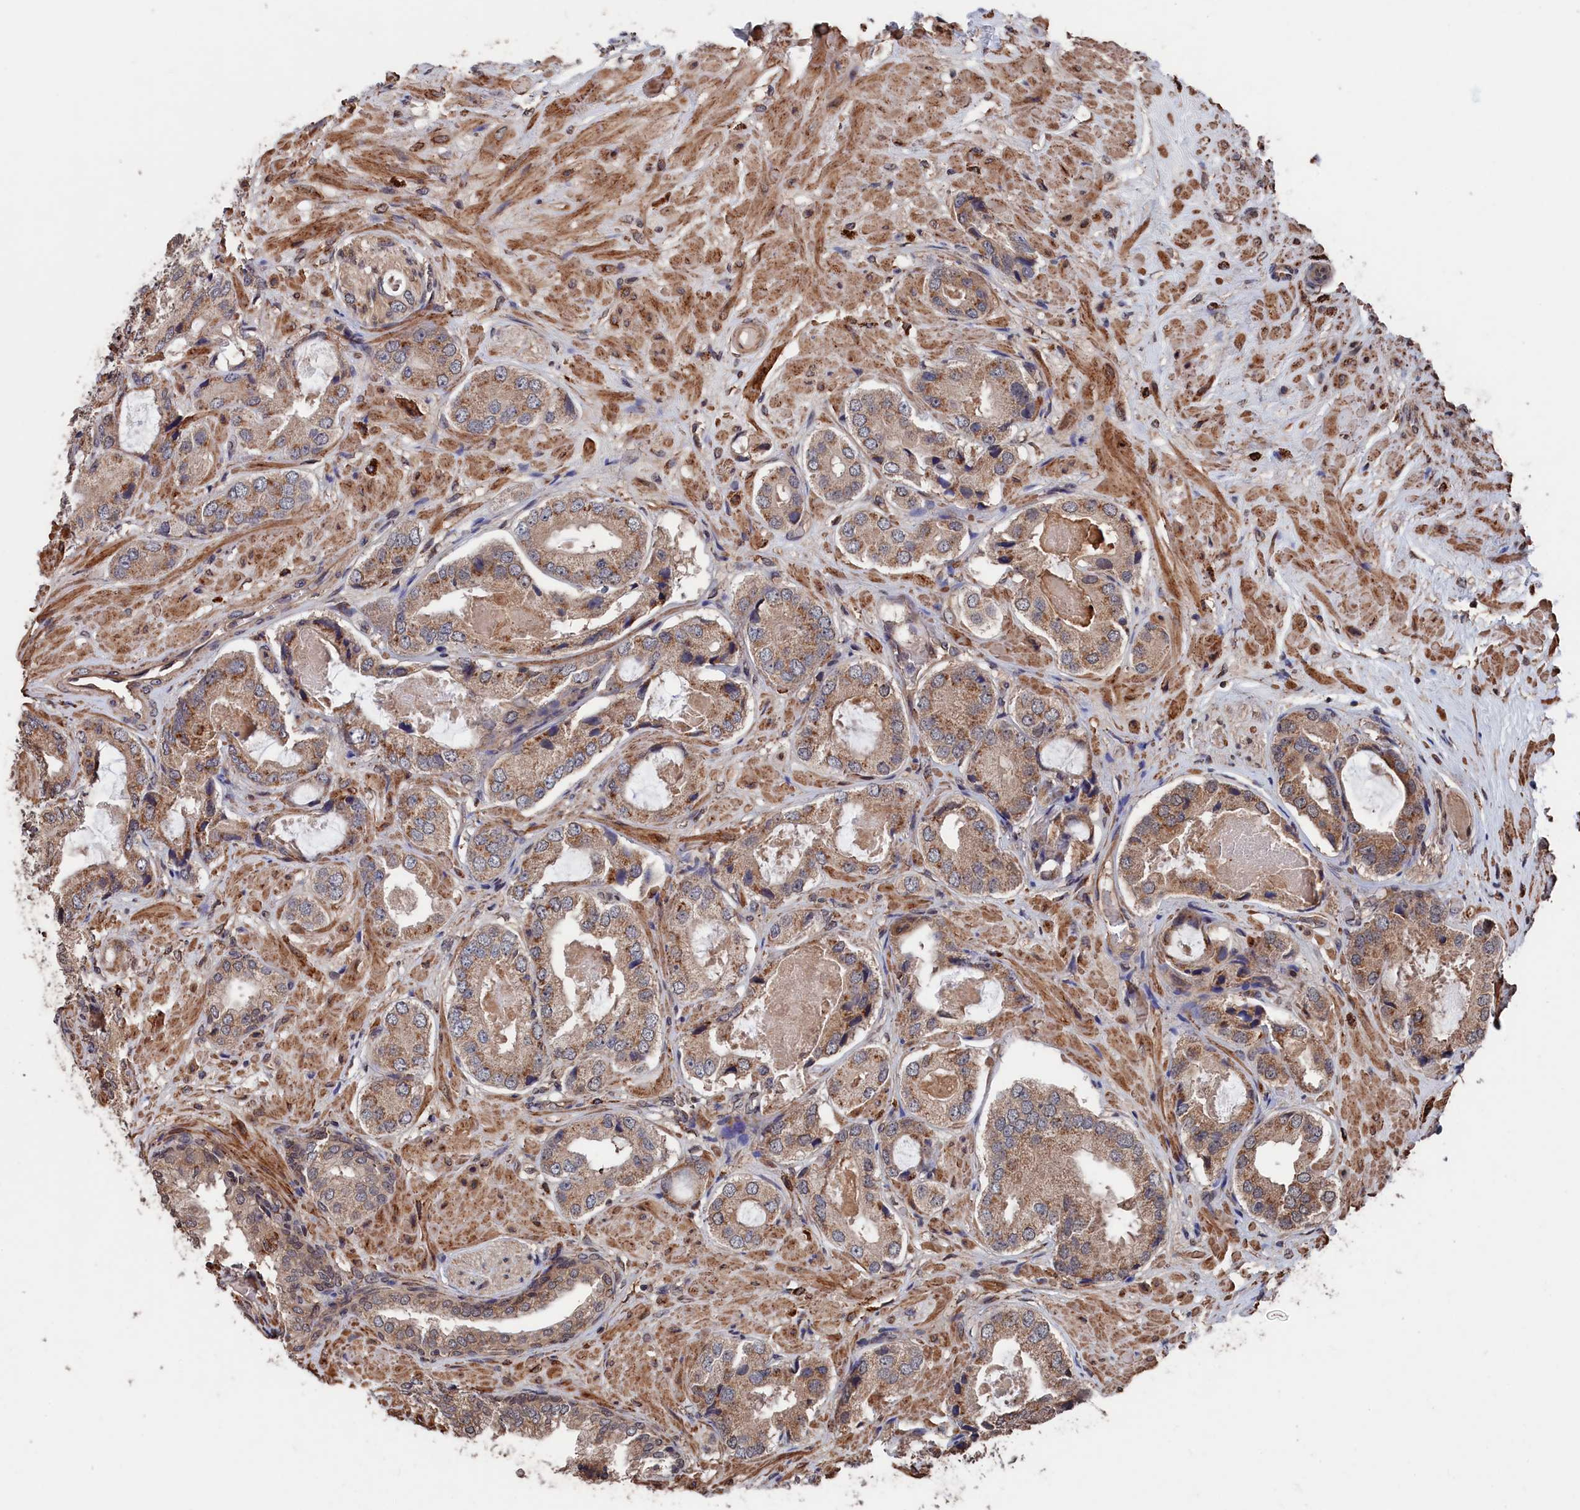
{"staining": {"intensity": "moderate", "quantity": ">75%", "location": "cytoplasmic/membranous"}, "tissue": "prostate cancer", "cell_type": "Tumor cells", "image_type": "cancer", "snomed": [{"axis": "morphology", "description": "Adenocarcinoma, High grade"}, {"axis": "topography", "description": "Prostate"}], "caption": "A medium amount of moderate cytoplasmic/membranous expression is seen in approximately >75% of tumor cells in prostate adenocarcinoma (high-grade) tissue.", "gene": "PDE12", "patient": {"sex": "male", "age": 59}}